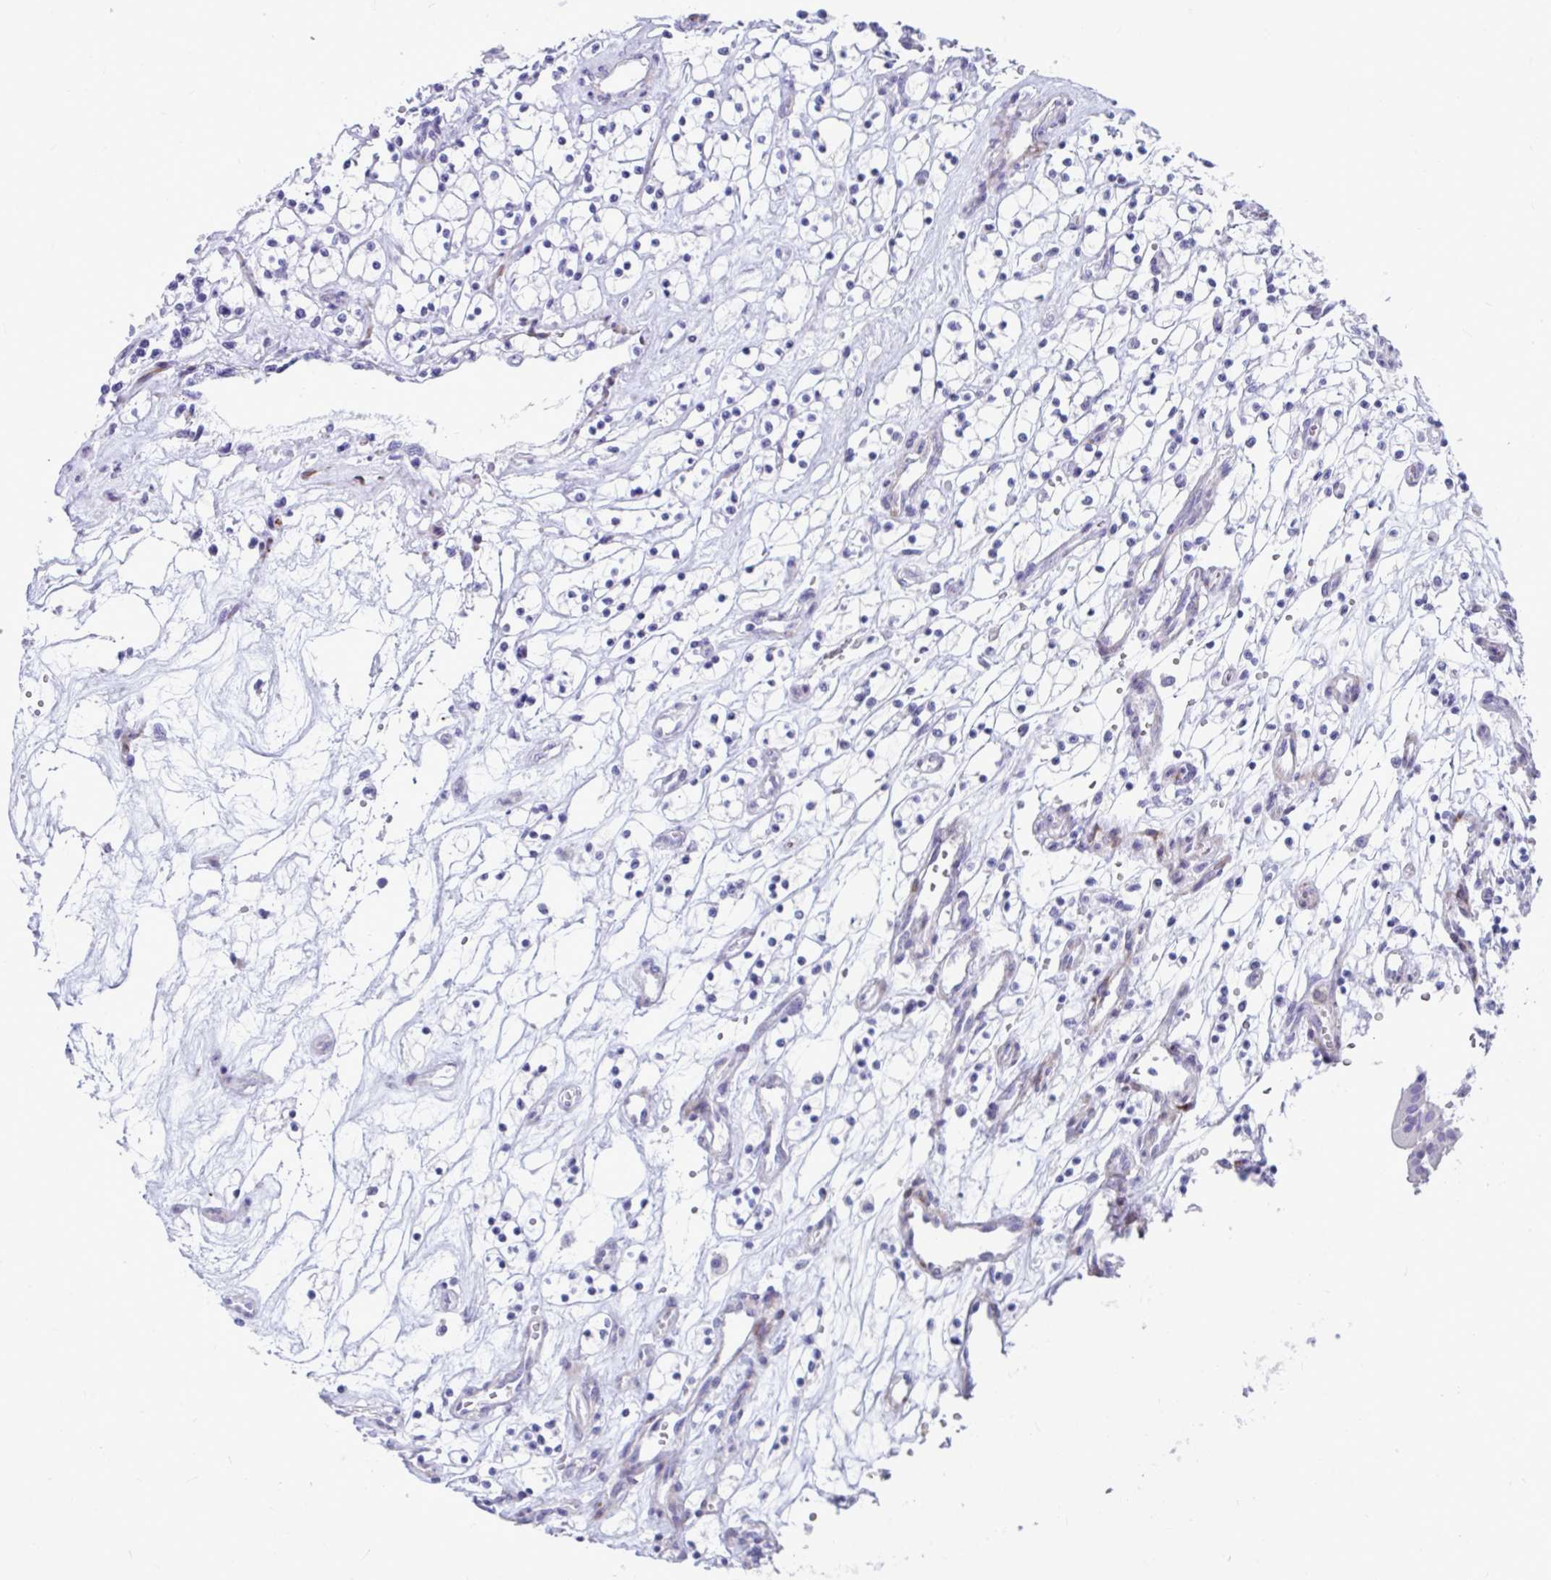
{"staining": {"intensity": "negative", "quantity": "none", "location": "none"}, "tissue": "renal cancer", "cell_type": "Tumor cells", "image_type": "cancer", "snomed": [{"axis": "morphology", "description": "Adenocarcinoma, NOS"}, {"axis": "topography", "description": "Kidney"}], "caption": "This photomicrograph is of renal cancer stained with immunohistochemistry to label a protein in brown with the nuclei are counter-stained blue. There is no positivity in tumor cells.", "gene": "GRXCR2", "patient": {"sex": "female", "age": 69}}